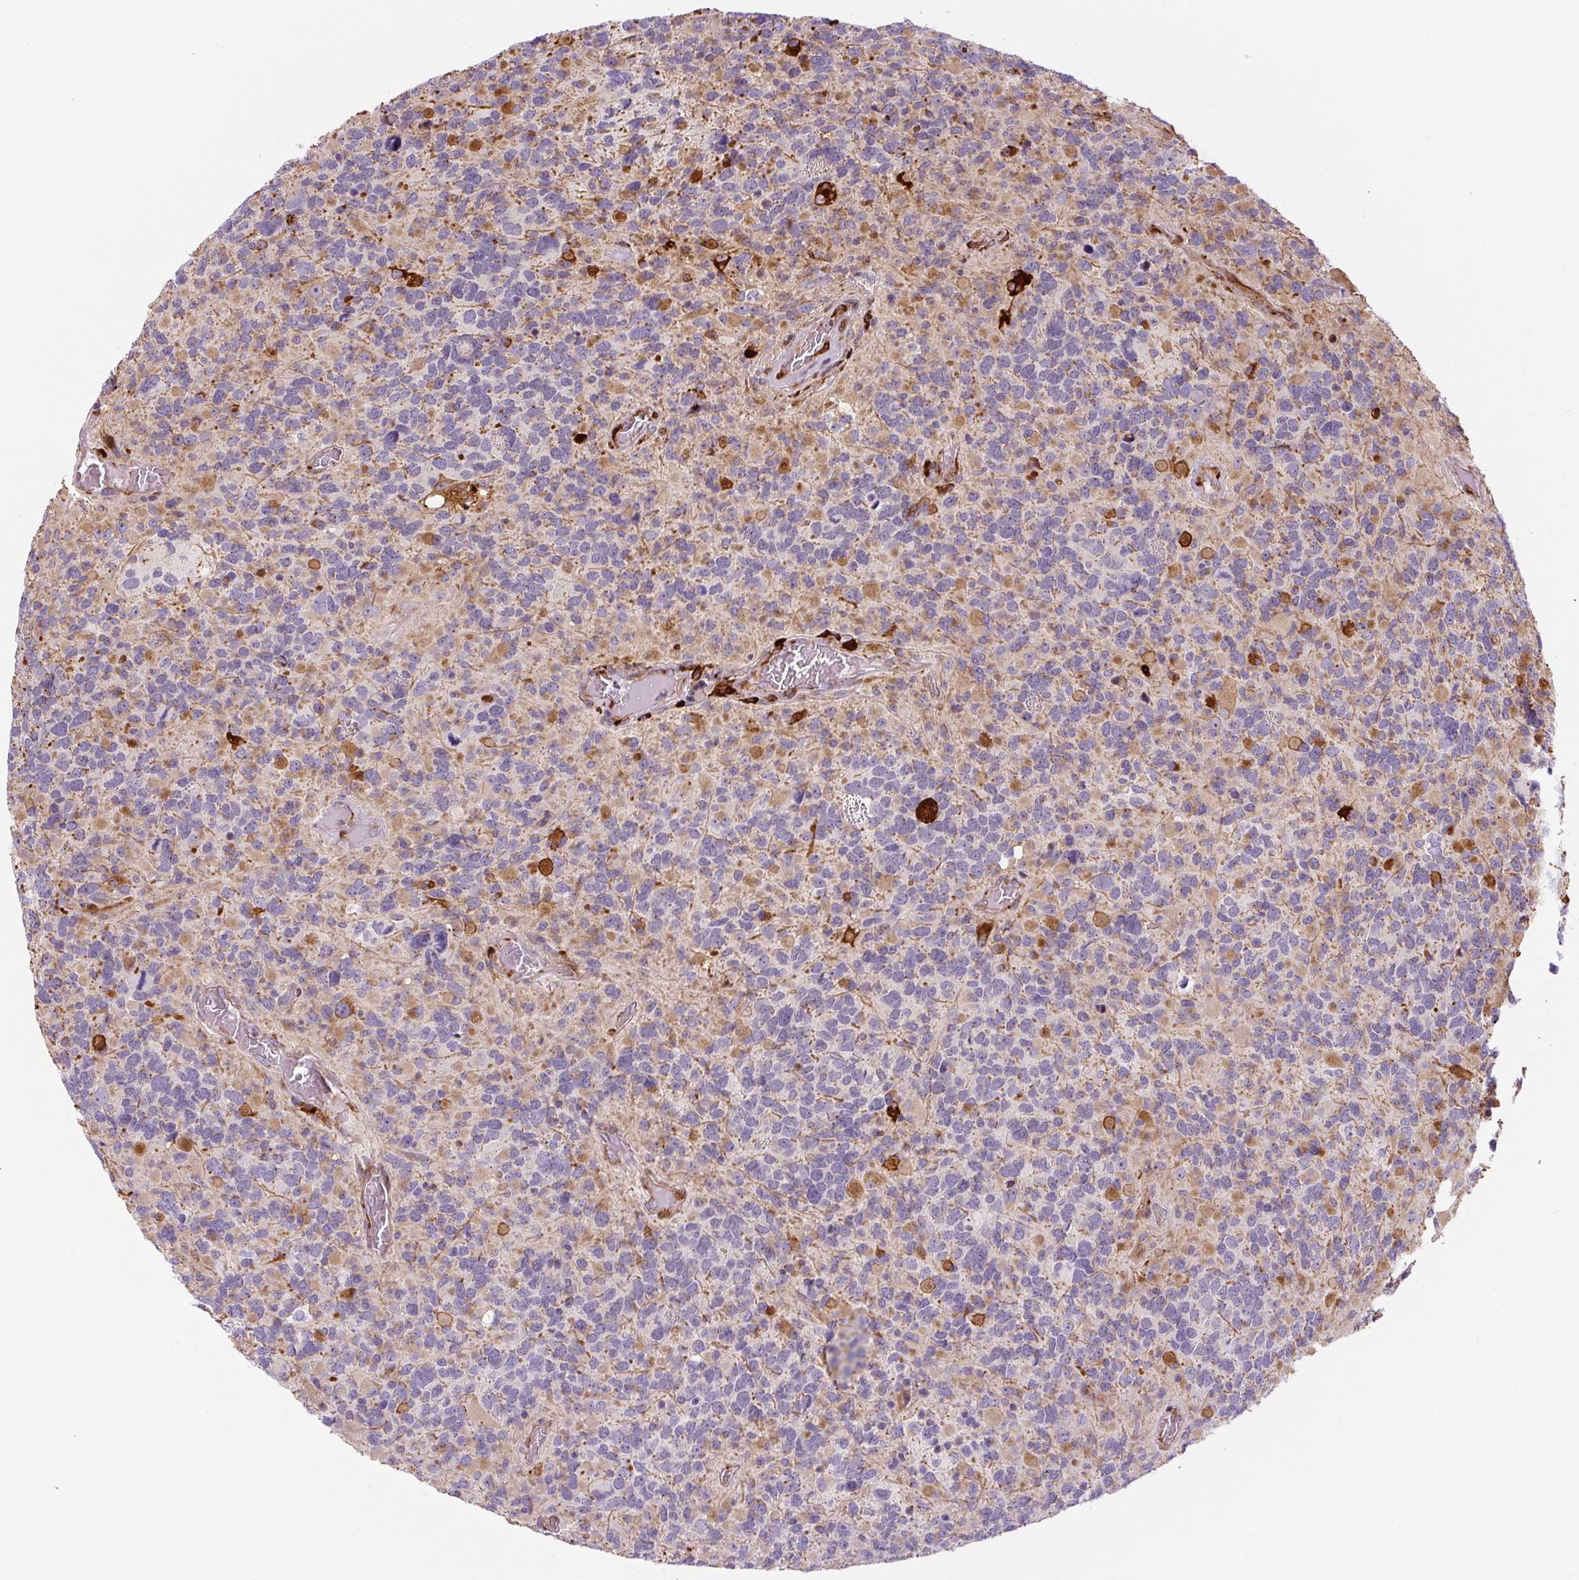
{"staining": {"intensity": "negative", "quantity": "none", "location": "none"}, "tissue": "glioma", "cell_type": "Tumor cells", "image_type": "cancer", "snomed": [{"axis": "morphology", "description": "Glioma, malignant, High grade"}, {"axis": "topography", "description": "Brain"}], "caption": "The micrograph reveals no significant positivity in tumor cells of malignant glioma (high-grade).", "gene": "DISP3", "patient": {"sex": "female", "age": 40}}